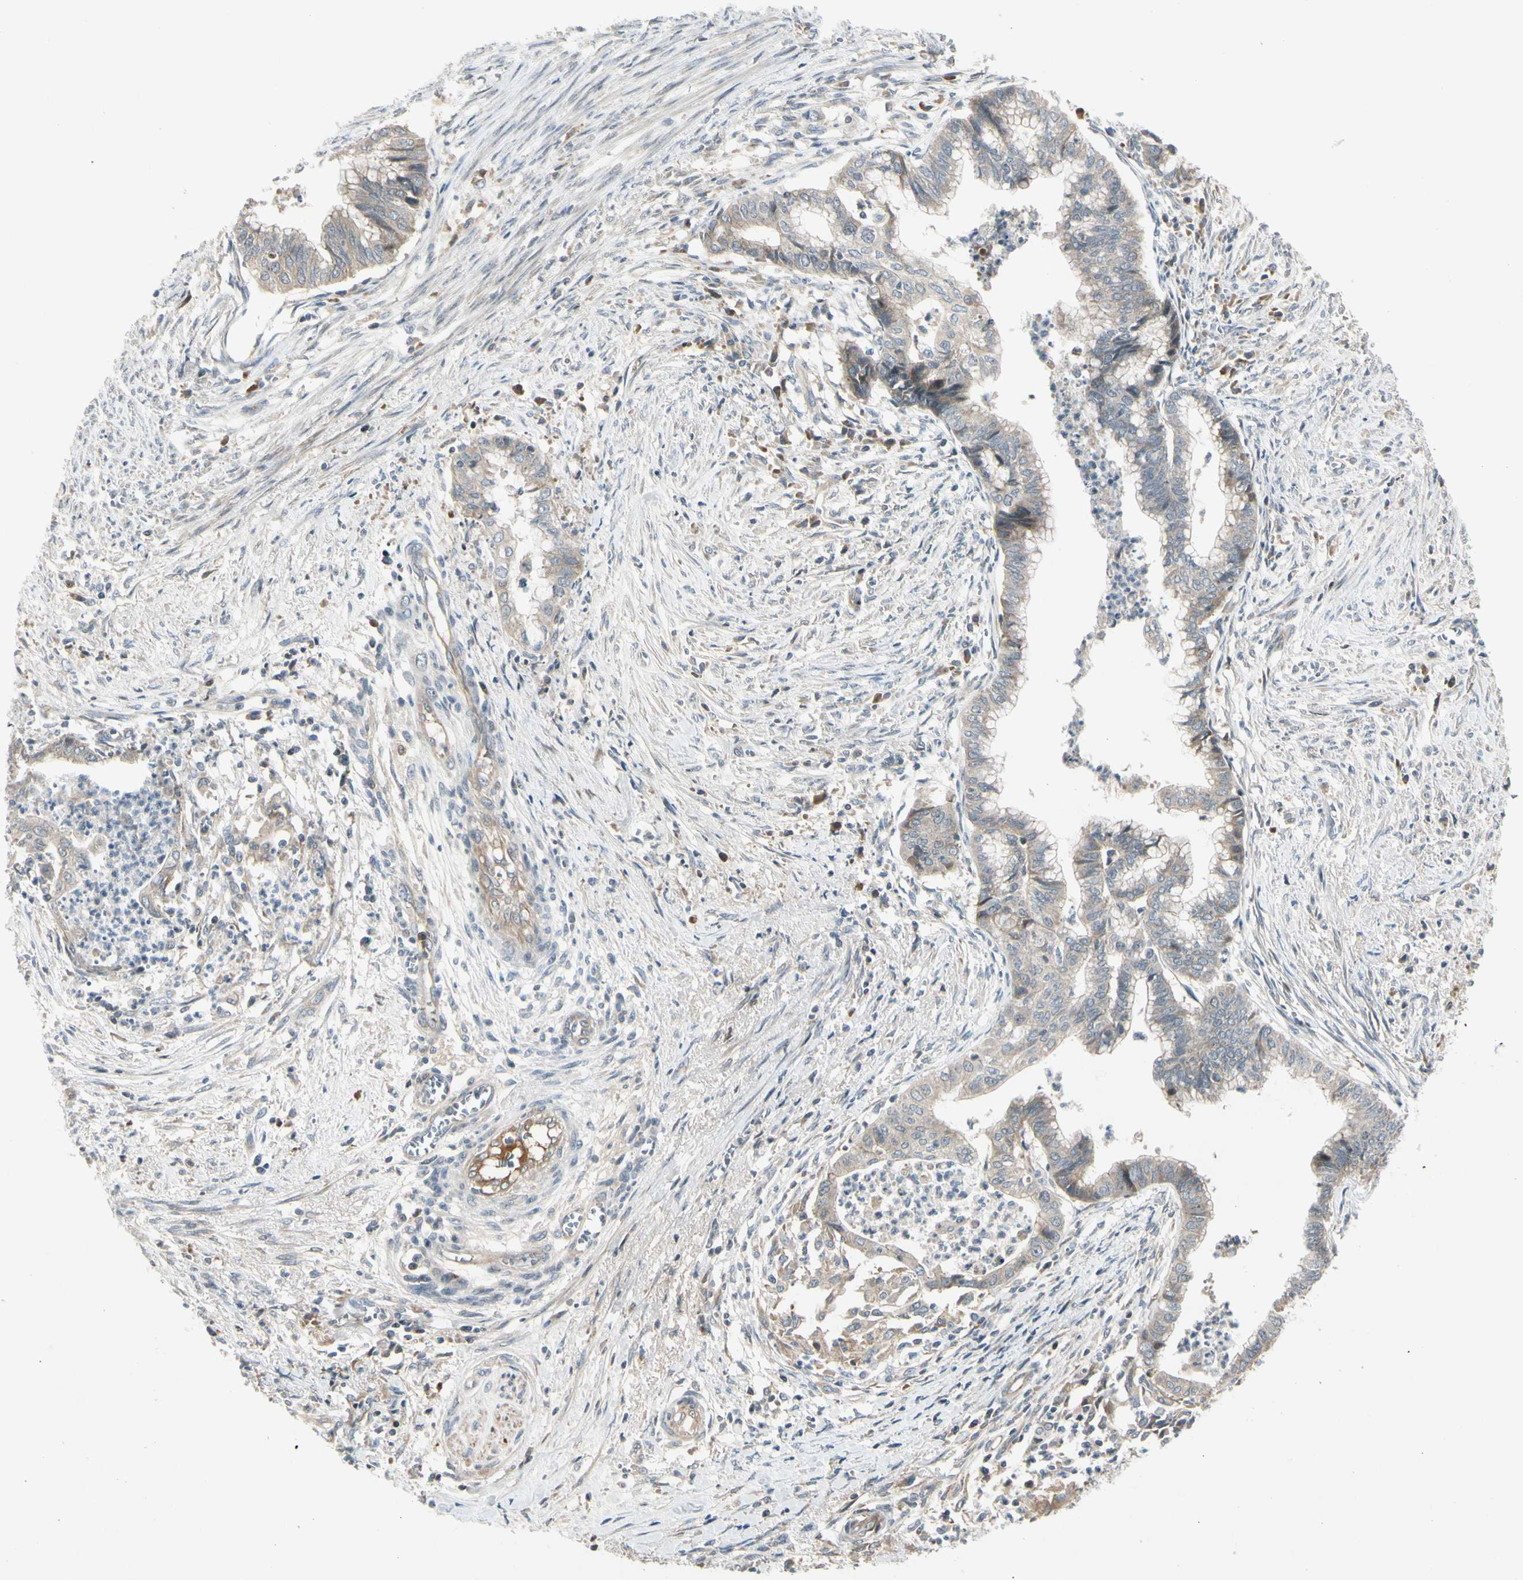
{"staining": {"intensity": "weak", "quantity": ">75%", "location": "cytoplasmic/membranous"}, "tissue": "endometrial cancer", "cell_type": "Tumor cells", "image_type": "cancer", "snomed": [{"axis": "morphology", "description": "Necrosis, NOS"}, {"axis": "morphology", "description": "Adenocarcinoma, NOS"}, {"axis": "topography", "description": "Endometrium"}], "caption": "Endometrial cancer (adenocarcinoma) tissue reveals weak cytoplasmic/membranous positivity in about >75% of tumor cells, visualized by immunohistochemistry.", "gene": "ICAM5", "patient": {"sex": "female", "age": 79}}